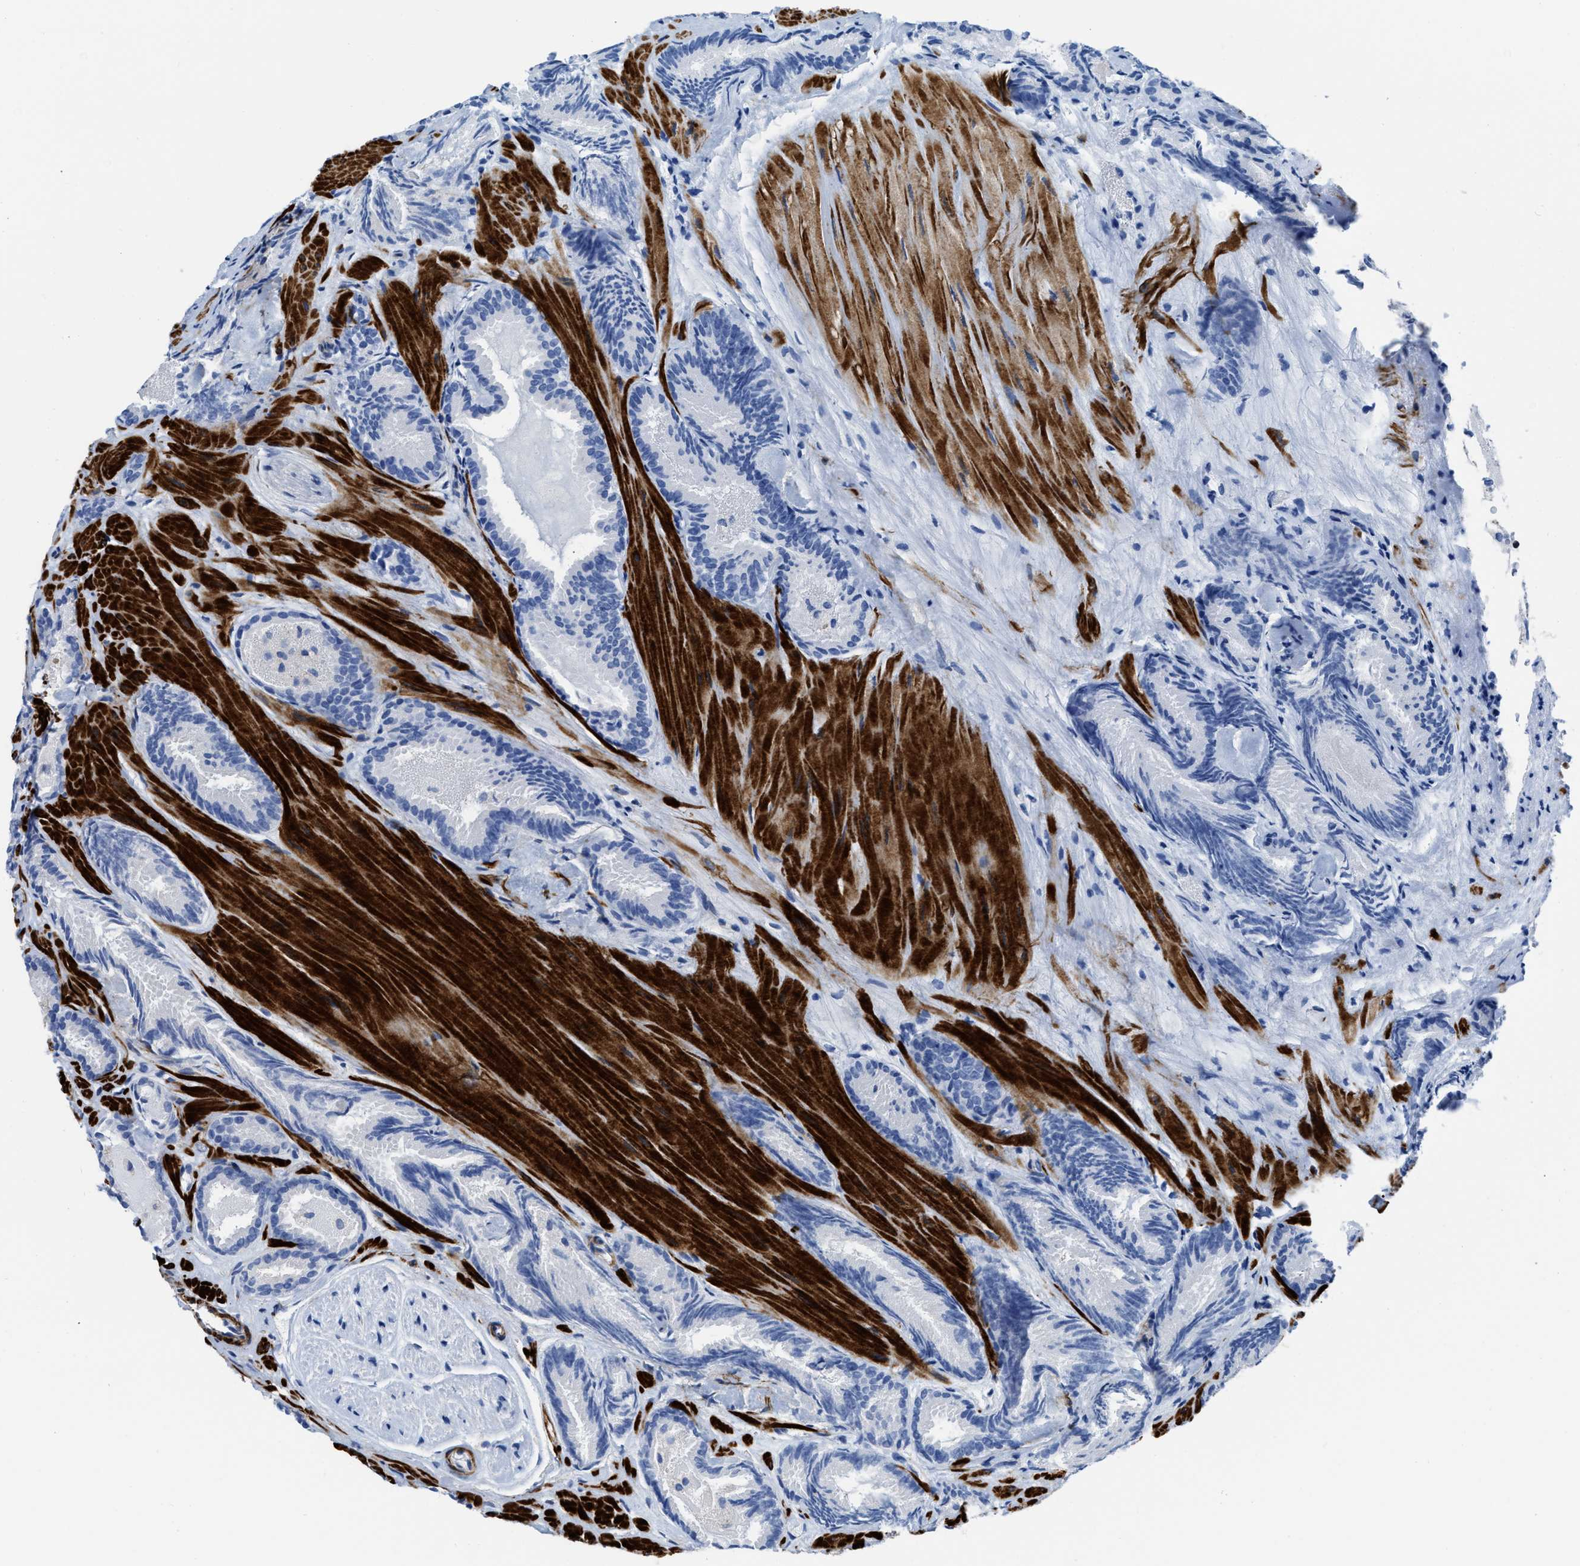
{"staining": {"intensity": "negative", "quantity": "none", "location": "none"}, "tissue": "prostate cancer", "cell_type": "Tumor cells", "image_type": "cancer", "snomed": [{"axis": "morphology", "description": "Adenocarcinoma, Low grade"}, {"axis": "topography", "description": "Prostate"}], "caption": "Immunohistochemistry (IHC) image of human adenocarcinoma (low-grade) (prostate) stained for a protein (brown), which demonstrates no positivity in tumor cells.", "gene": "PRMT2", "patient": {"sex": "male", "age": 51}}